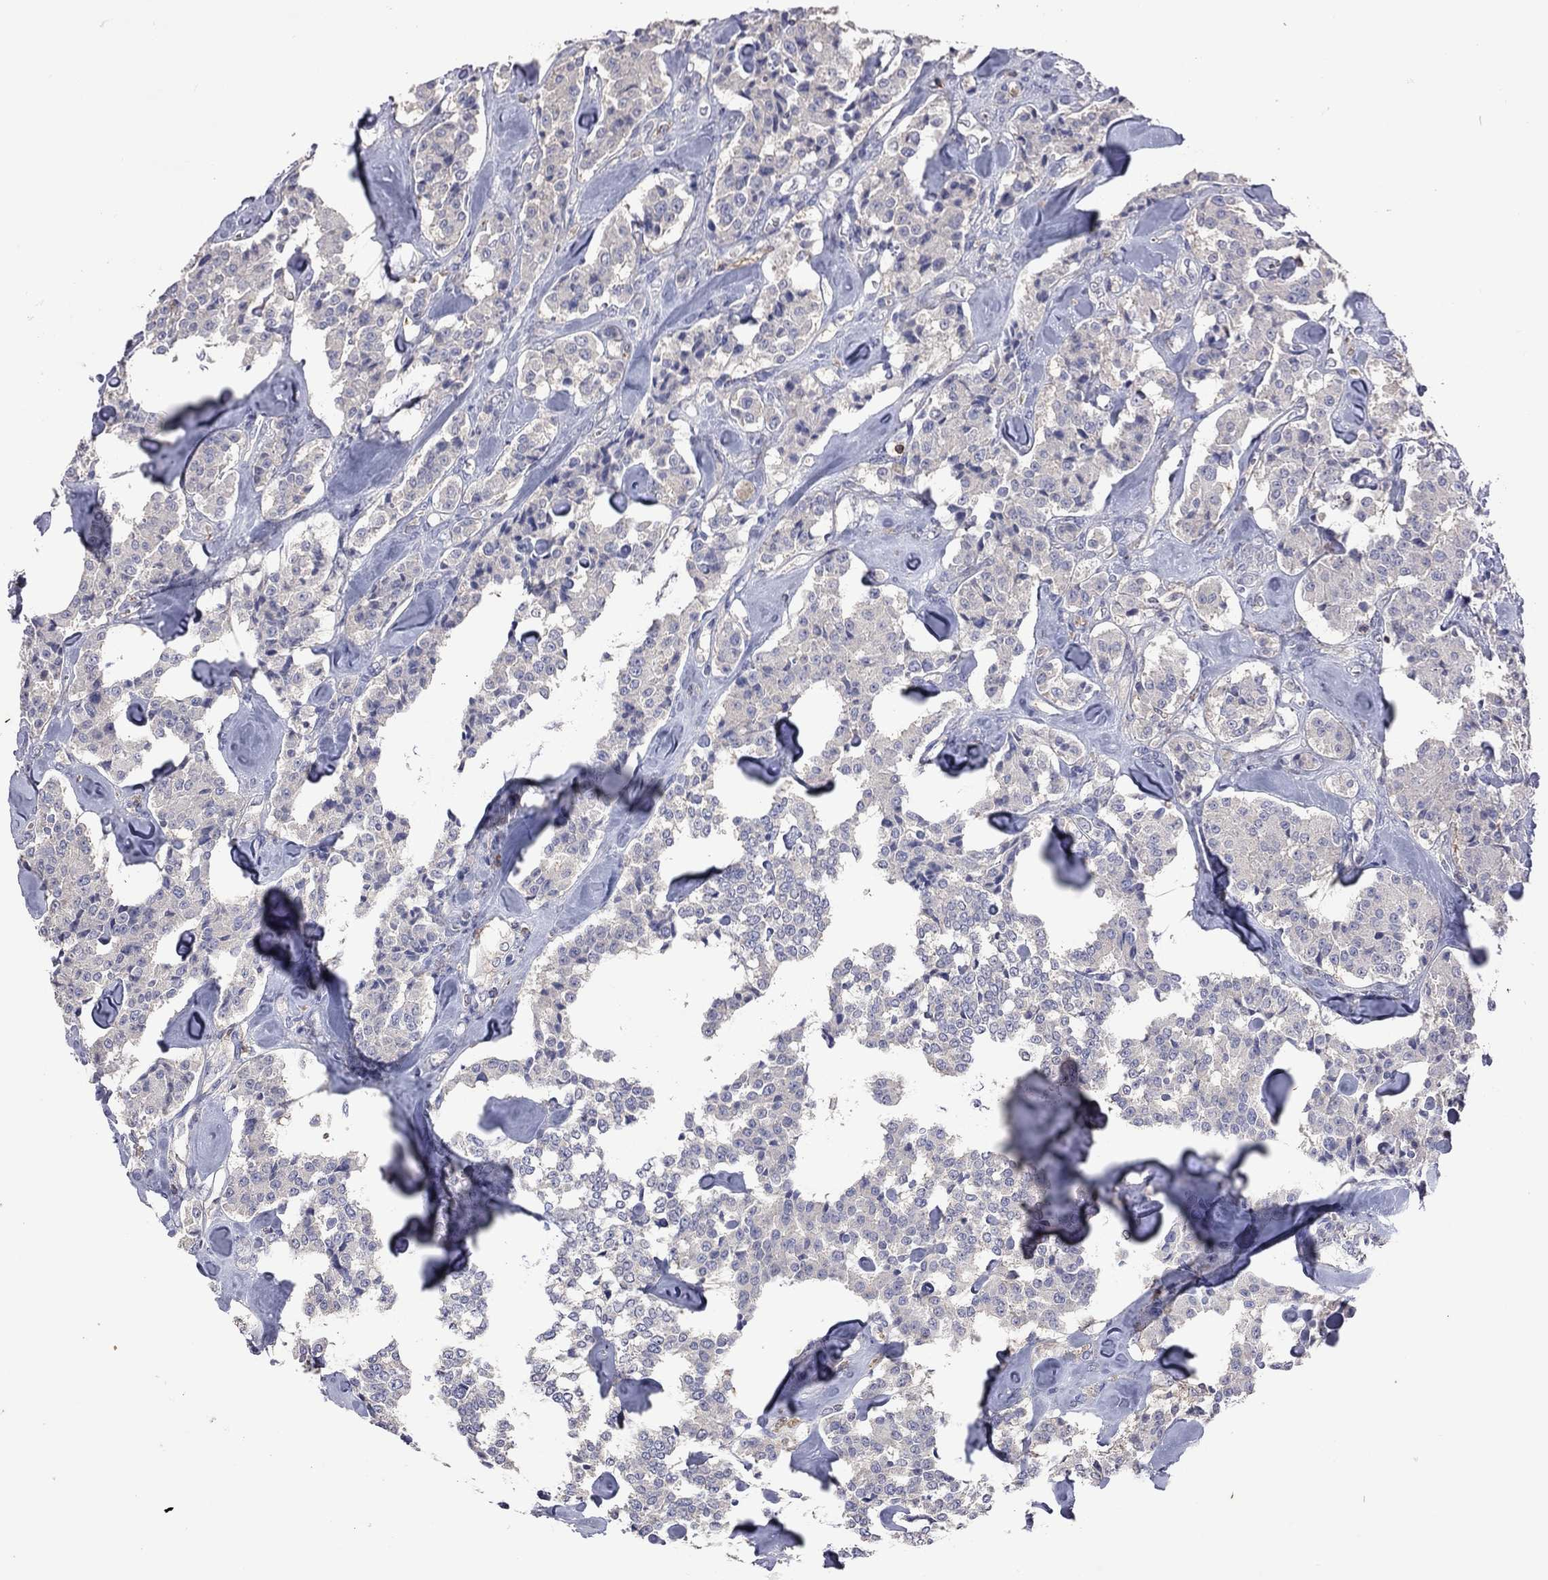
{"staining": {"intensity": "negative", "quantity": "none", "location": "none"}, "tissue": "carcinoid", "cell_type": "Tumor cells", "image_type": "cancer", "snomed": [{"axis": "morphology", "description": "Carcinoid, malignant, NOS"}, {"axis": "topography", "description": "Pancreas"}], "caption": "Immunohistochemistry (IHC) image of carcinoid (malignant) stained for a protein (brown), which exhibits no positivity in tumor cells.", "gene": "IPCEF1", "patient": {"sex": "male", "age": 41}}